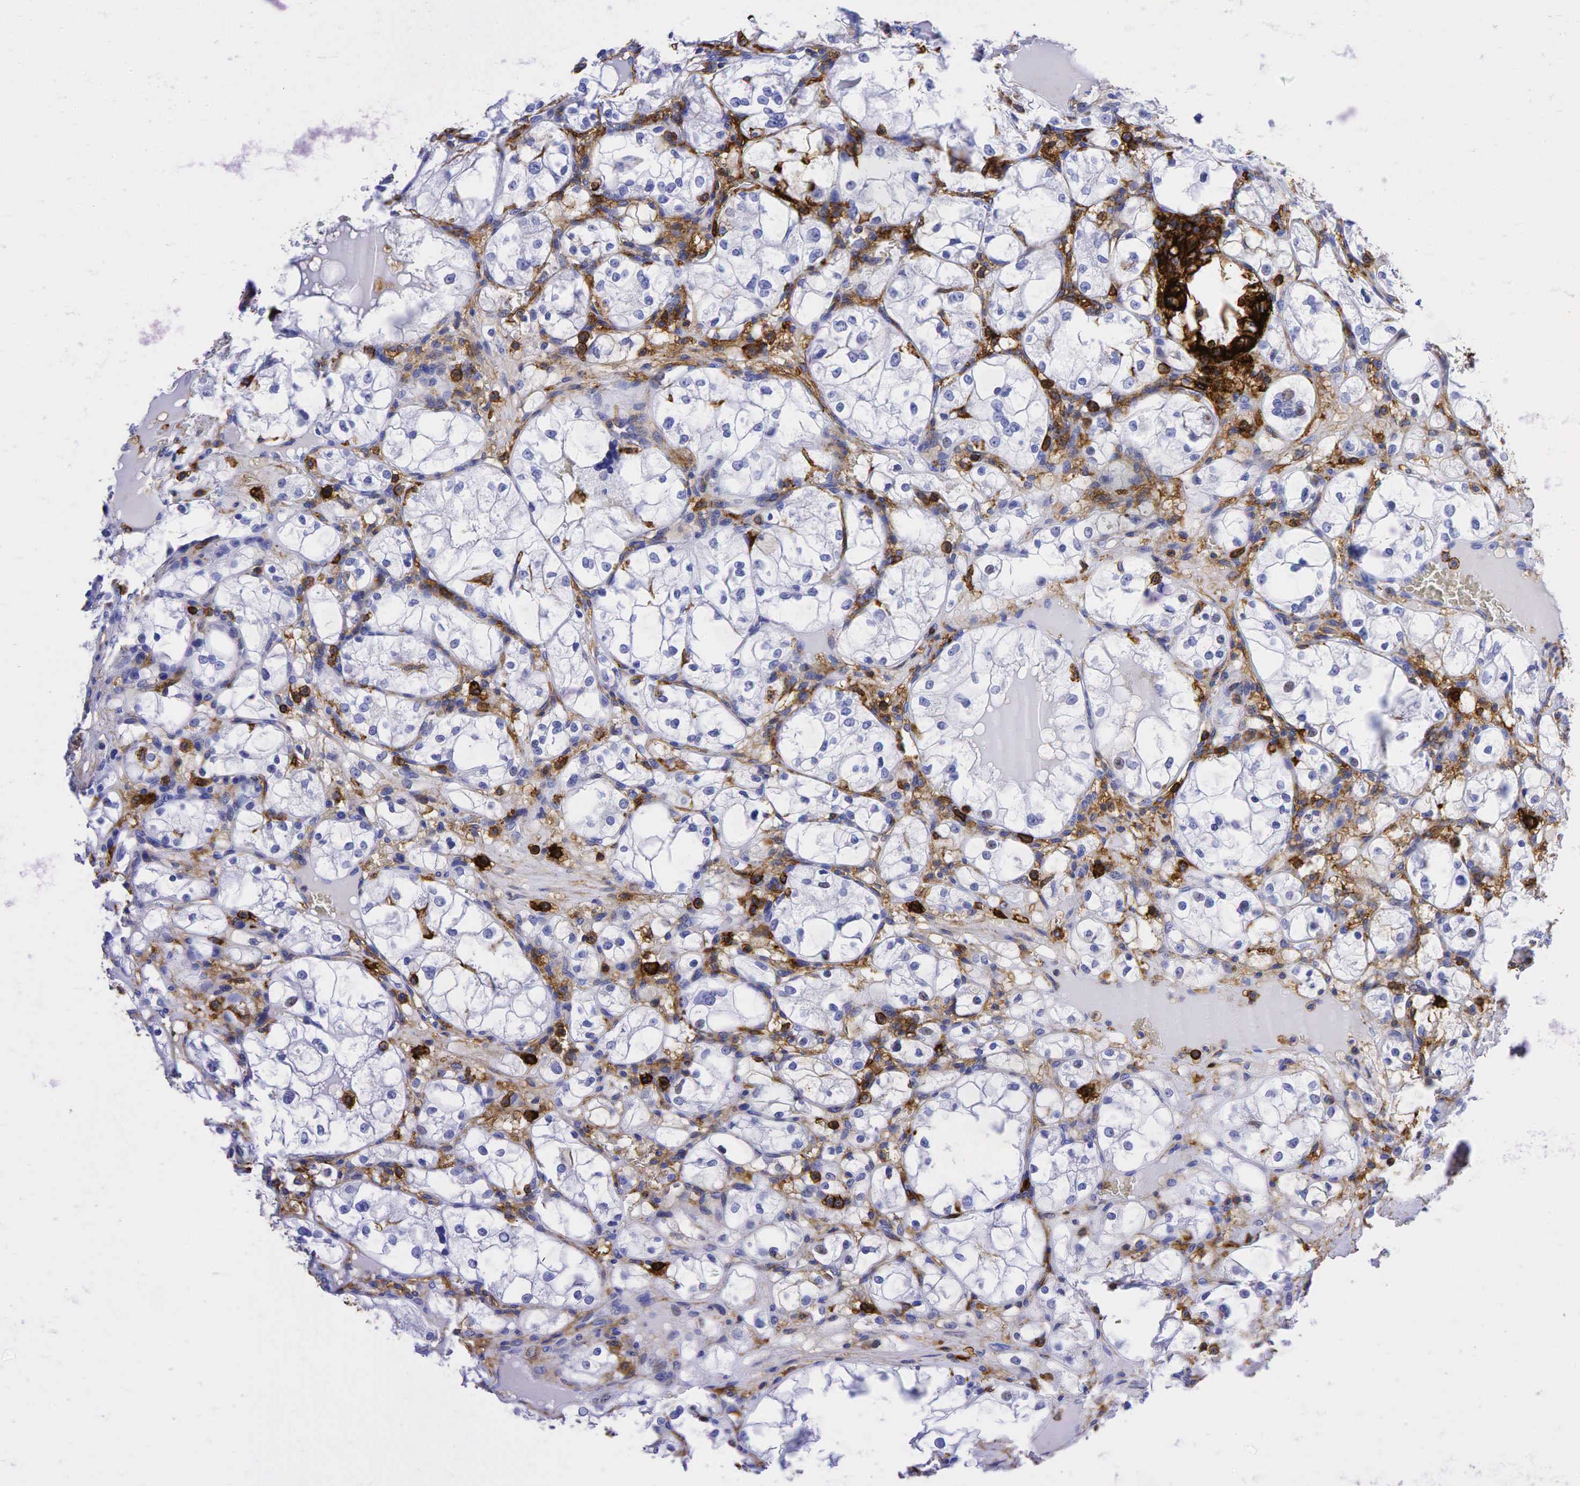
{"staining": {"intensity": "negative", "quantity": "none", "location": "none"}, "tissue": "renal cancer", "cell_type": "Tumor cells", "image_type": "cancer", "snomed": [{"axis": "morphology", "description": "Adenocarcinoma, NOS"}, {"axis": "topography", "description": "Kidney"}], "caption": "Immunohistochemistry of human renal adenocarcinoma exhibits no staining in tumor cells.", "gene": "CD44", "patient": {"sex": "male", "age": 61}}